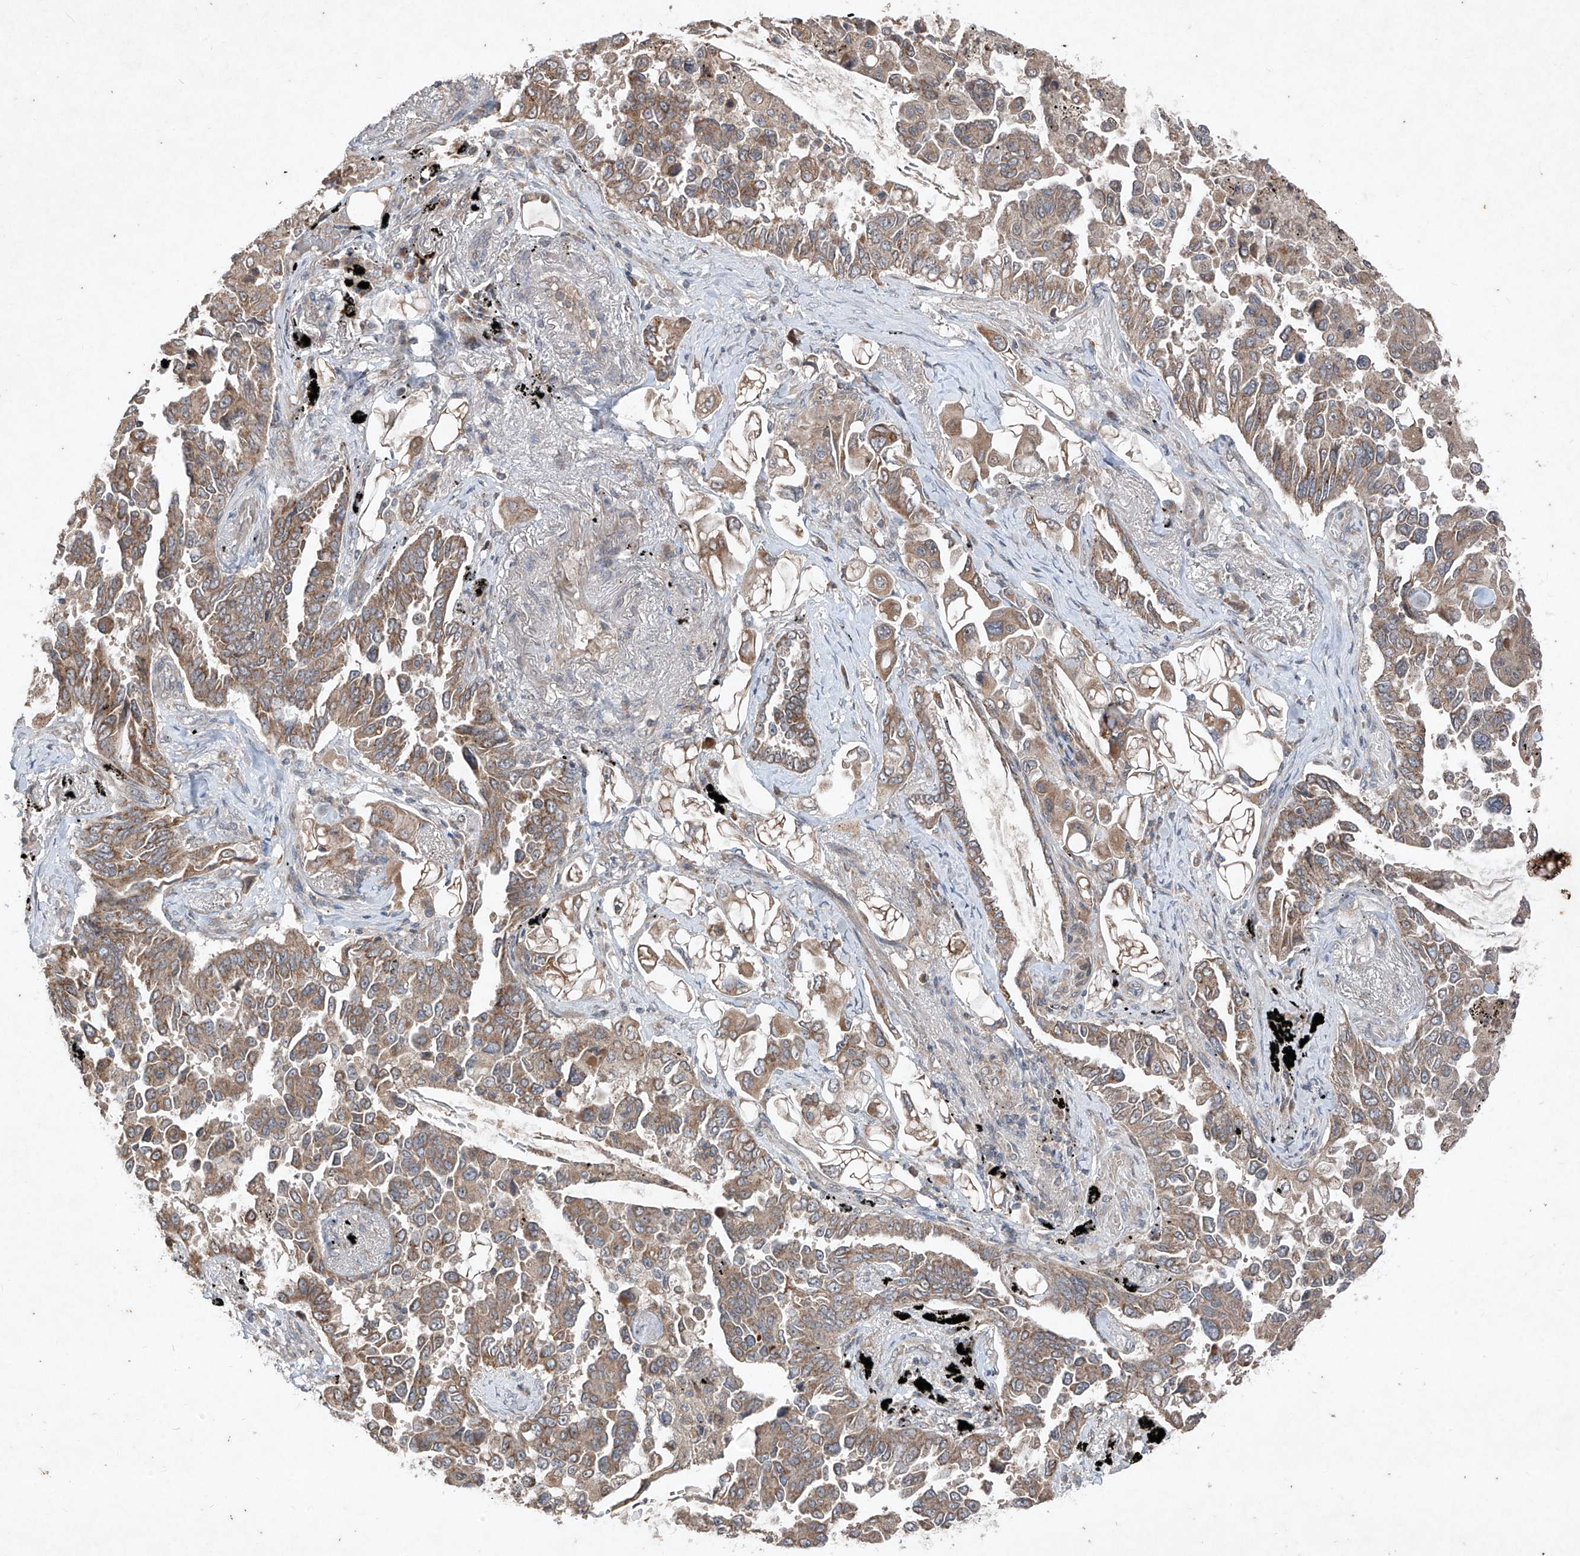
{"staining": {"intensity": "moderate", "quantity": ">75%", "location": "cytoplasmic/membranous"}, "tissue": "lung cancer", "cell_type": "Tumor cells", "image_type": "cancer", "snomed": [{"axis": "morphology", "description": "Adenocarcinoma, NOS"}, {"axis": "topography", "description": "Lung"}], "caption": "Immunohistochemistry (IHC) micrograph of neoplastic tissue: human lung adenocarcinoma stained using immunohistochemistry demonstrates medium levels of moderate protein expression localized specifically in the cytoplasmic/membranous of tumor cells, appearing as a cytoplasmic/membranous brown color.", "gene": "ABCD3", "patient": {"sex": "female", "age": 67}}